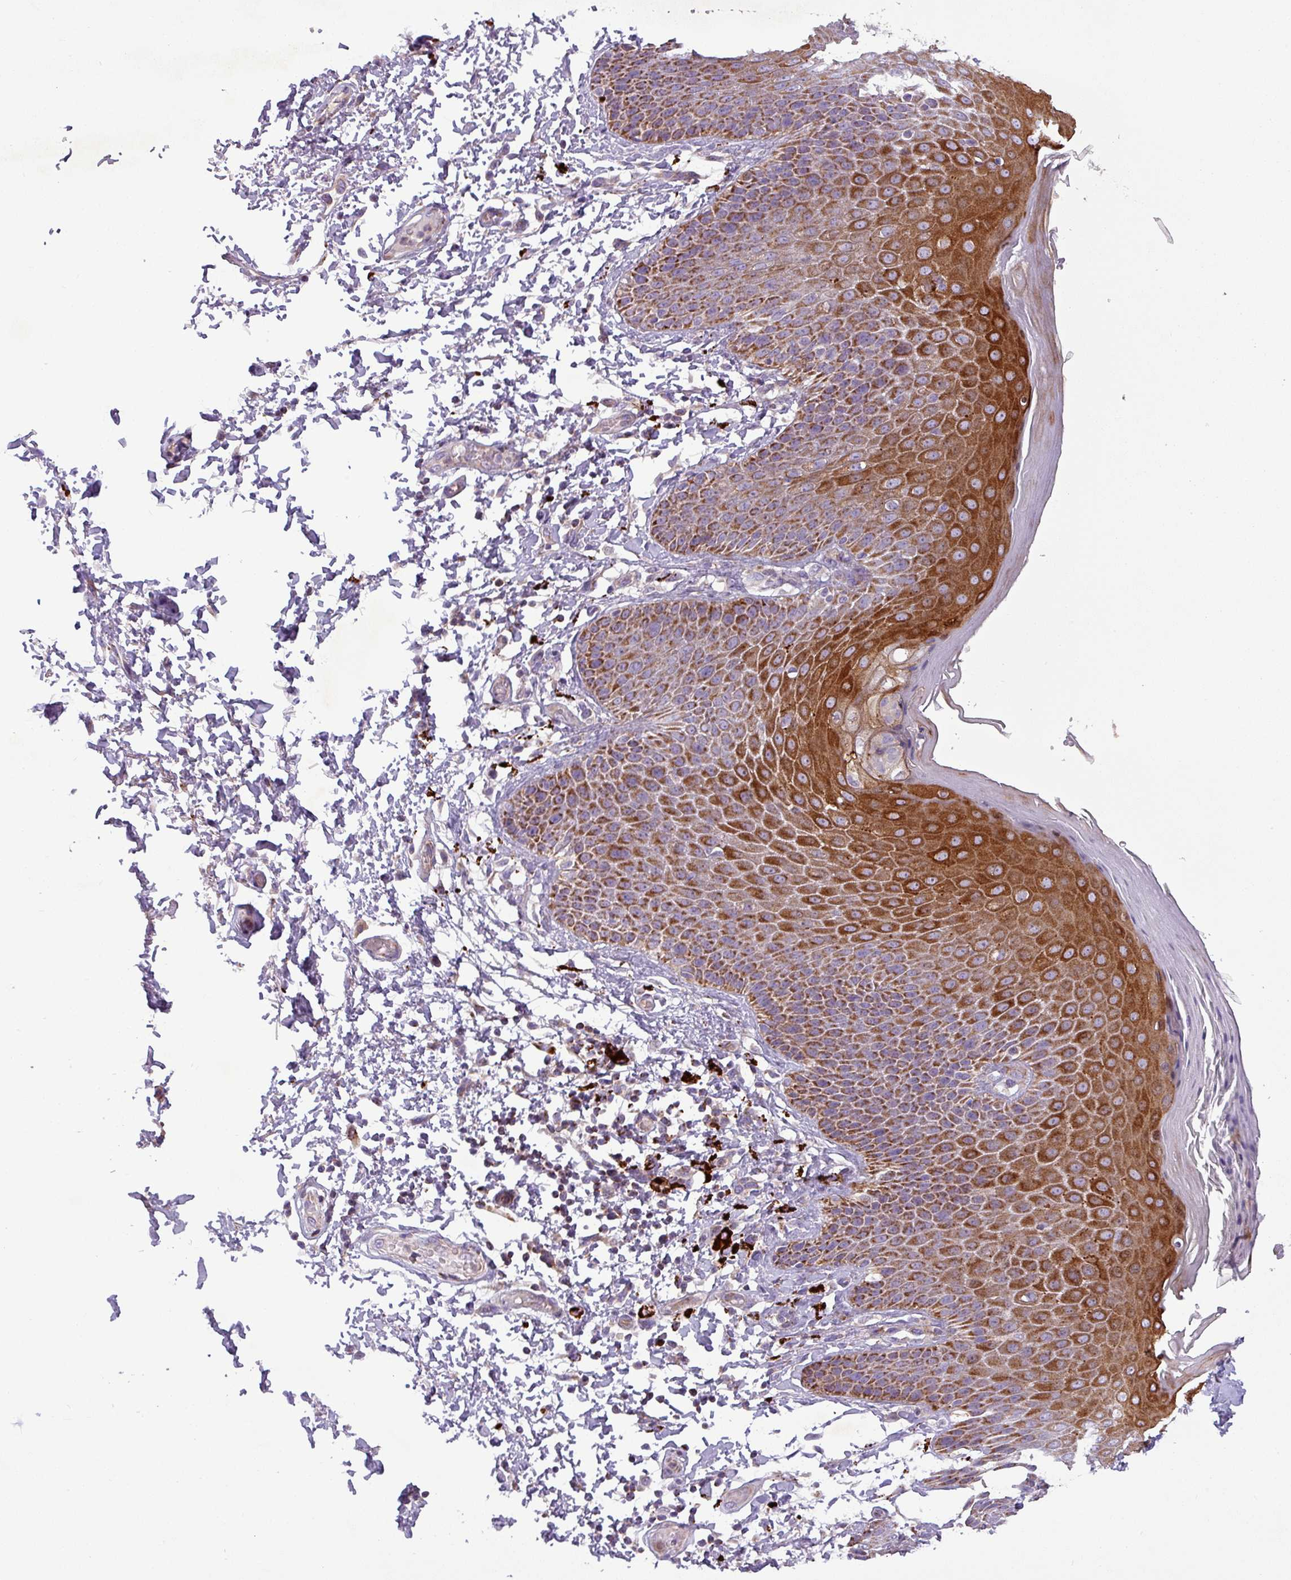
{"staining": {"intensity": "strong", "quantity": ">75%", "location": "cytoplasmic/membranous"}, "tissue": "skin", "cell_type": "Epidermal cells", "image_type": "normal", "snomed": [{"axis": "morphology", "description": "Normal tissue, NOS"}, {"axis": "topography", "description": "Peripheral nerve tissue"}], "caption": "Strong cytoplasmic/membranous staining for a protein is seen in about >75% of epidermal cells of normal skin using immunohistochemistry (IHC).", "gene": "PNMA6A", "patient": {"sex": "male", "age": 51}}